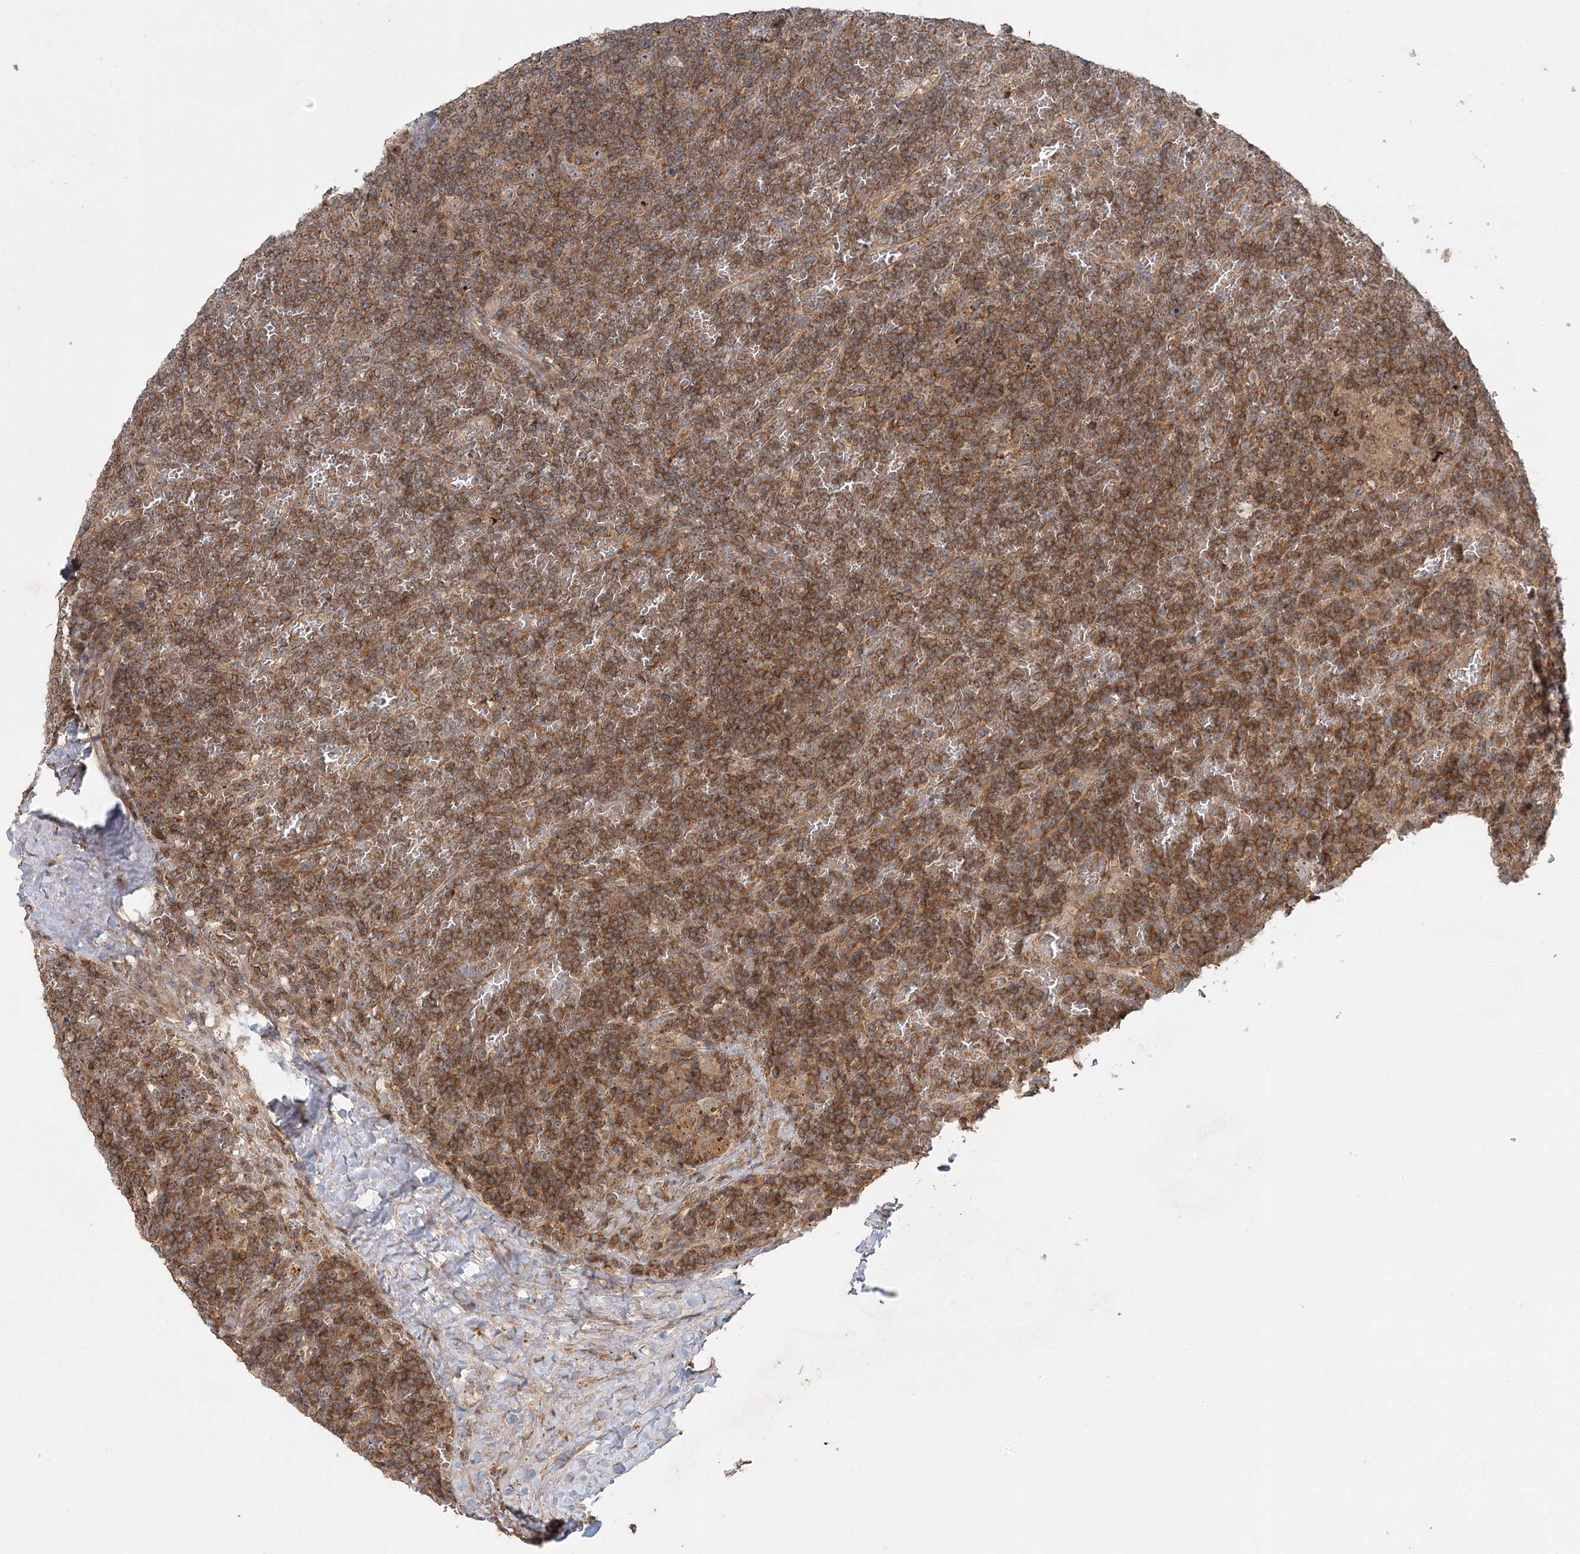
{"staining": {"intensity": "moderate", "quantity": "25%-75%", "location": "cytoplasmic/membranous,nuclear"}, "tissue": "lymphoma", "cell_type": "Tumor cells", "image_type": "cancer", "snomed": [{"axis": "morphology", "description": "Malignant lymphoma, non-Hodgkin's type, Low grade"}, {"axis": "topography", "description": "Spleen"}], "caption": "Immunohistochemistry (IHC) of human malignant lymphoma, non-Hodgkin's type (low-grade) displays medium levels of moderate cytoplasmic/membranous and nuclear staining in approximately 25%-75% of tumor cells. The staining was performed using DAB (3,3'-diaminobenzidine), with brown indicating positive protein expression. Nuclei are stained blue with hematoxylin.", "gene": "RAPGEF6", "patient": {"sex": "female", "age": 19}}